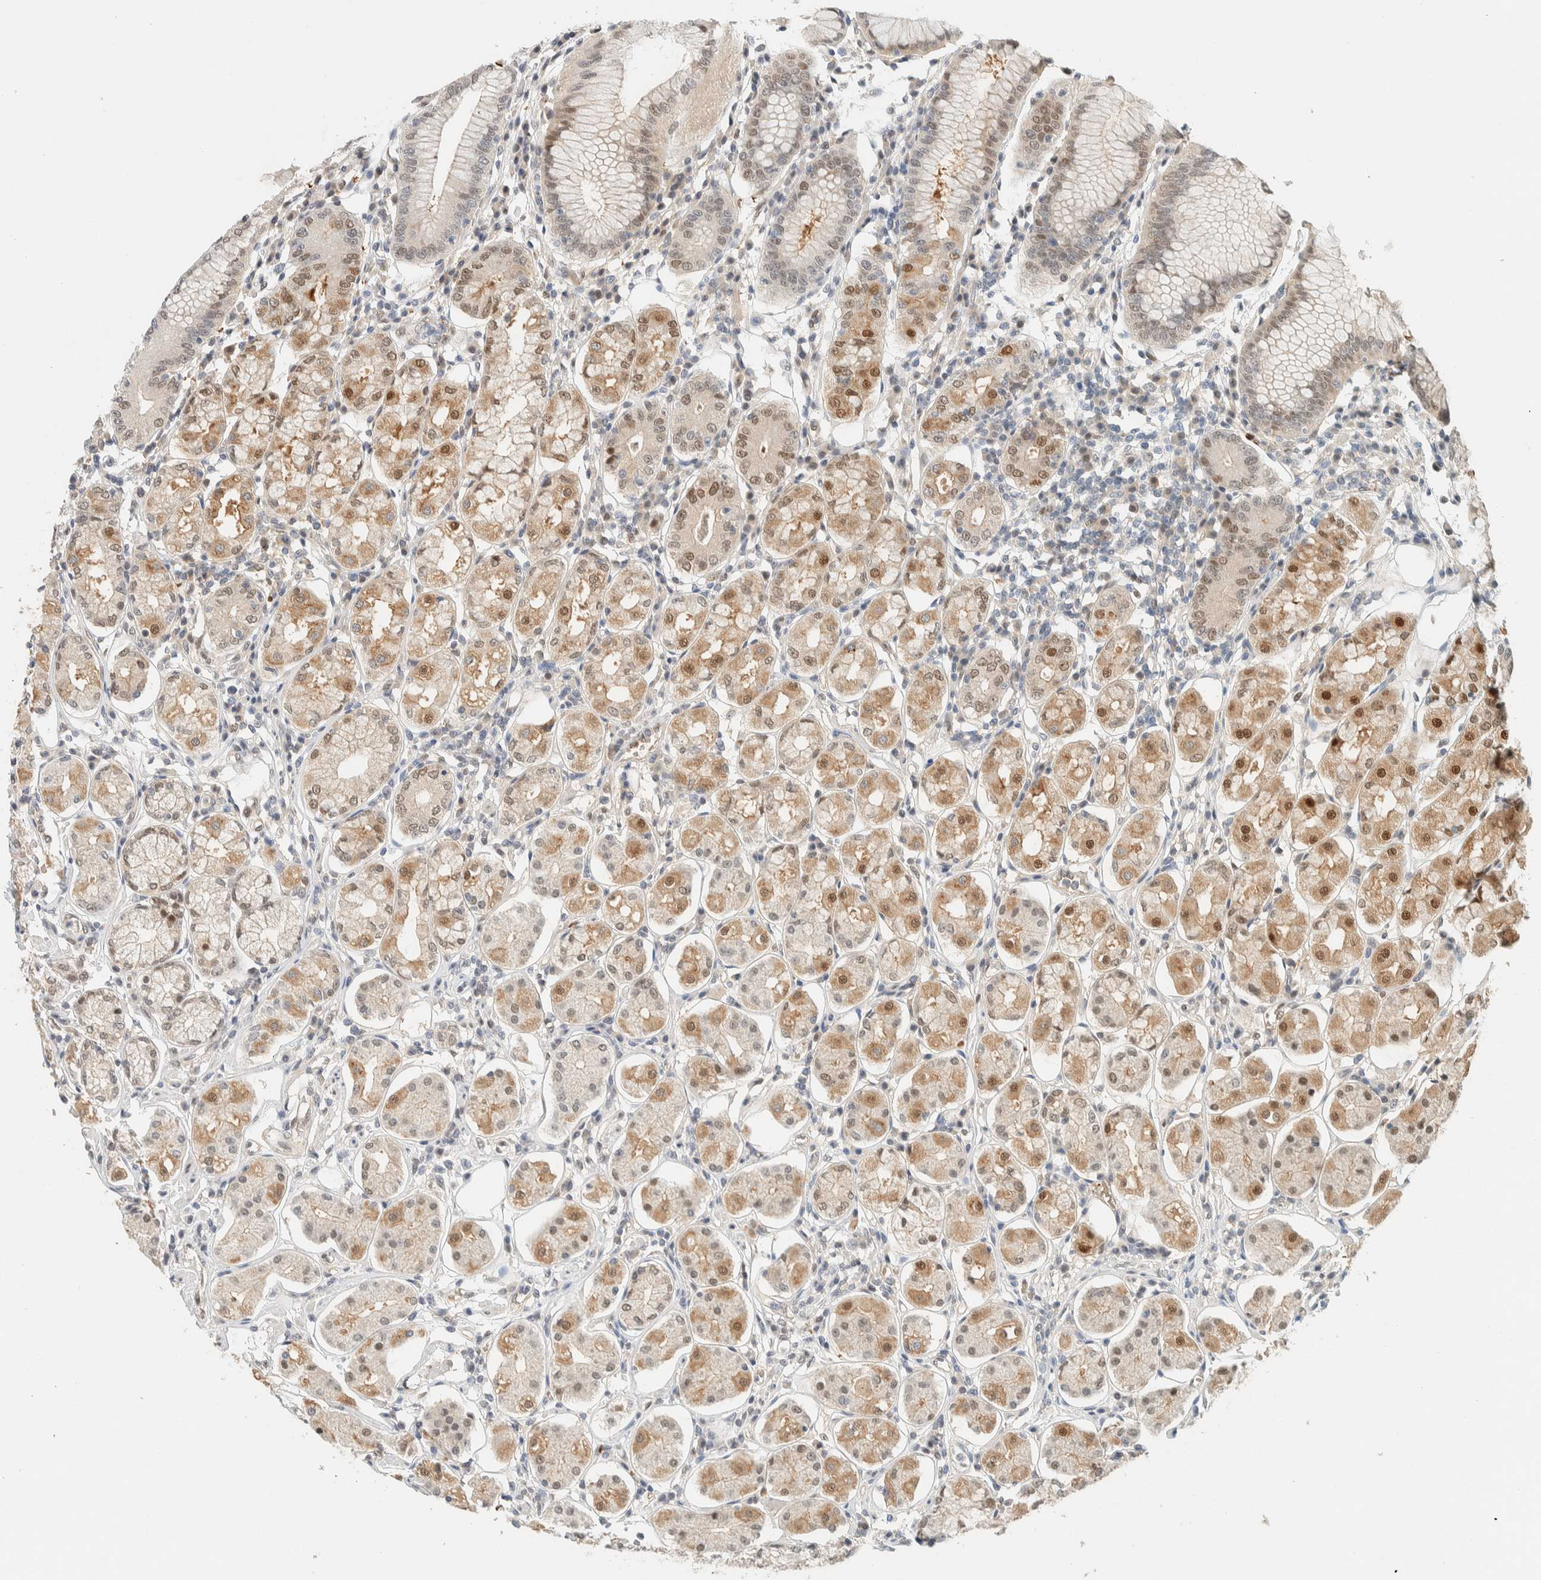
{"staining": {"intensity": "moderate", "quantity": ">75%", "location": "cytoplasmic/membranous,nuclear"}, "tissue": "stomach", "cell_type": "Glandular cells", "image_type": "normal", "snomed": [{"axis": "morphology", "description": "Normal tissue, NOS"}, {"axis": "topography", "description": "Stomach"}, {"axis": "topography", "description": "Stomach, lower"}], "caption": "Stomach stained with IHC demonstrates moderate cytoplasmic/membranous,nuclear staining in about >75% of glandular cells. (DAB (3,3'-diaminobenzidine) IHC, brown staining for protein, blue staining for nuclei).", "gene": "TSTD2", "patient": {"sex": "female", "age": 56}}